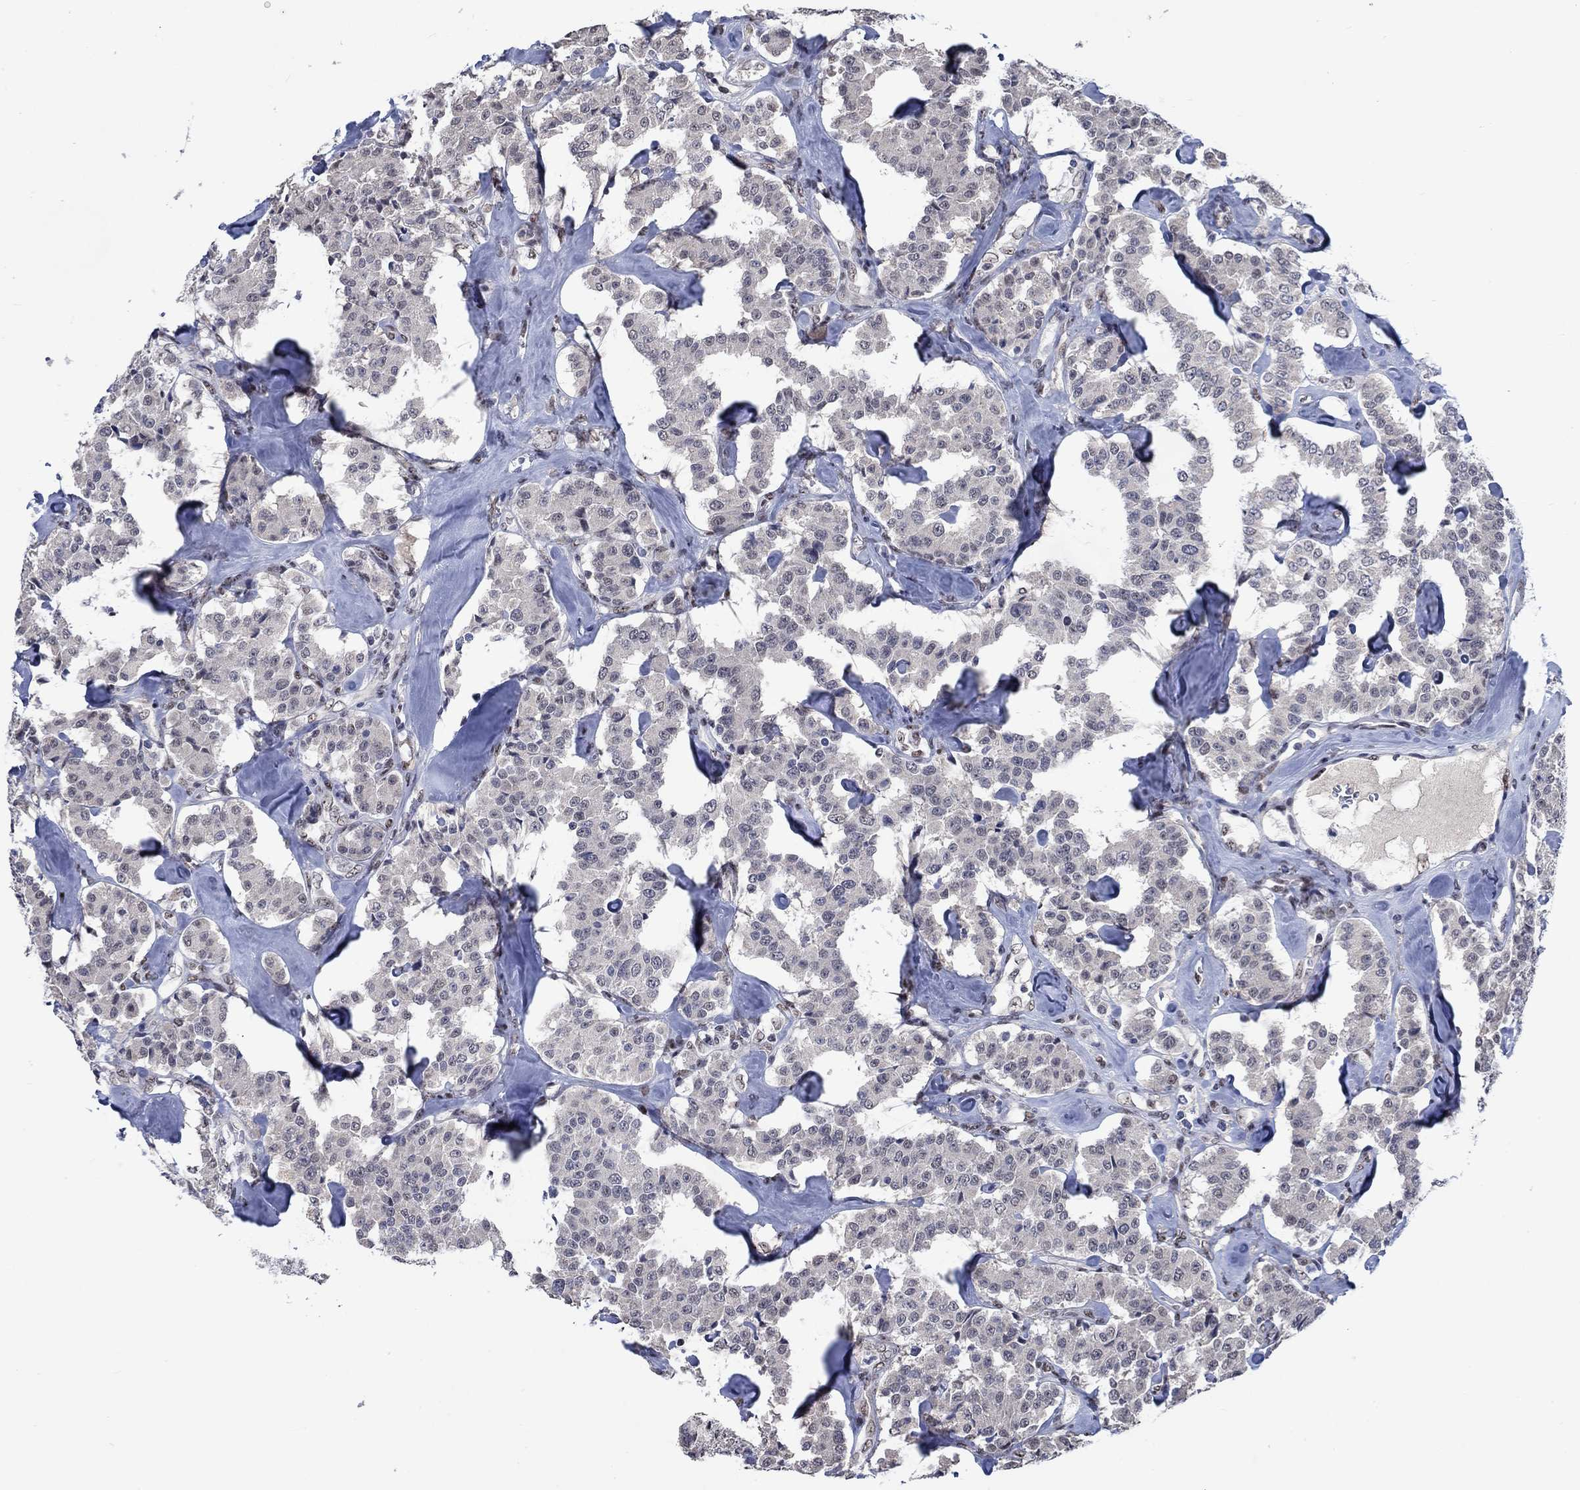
{"staining": {"intensity": "negative", "quantity": "none", "location": "none"}, "tissue": "carcinoid", "cell_type": "Tumor cells", "image_type": "cancer", "snomed": [{"axis": "morphology", "description": "Carcinoid, malignant, NOS"}, {"axis": "topography", "description": "Pancreas"}], "caption": "This is a micrograph of immunohistochemistry staining of carcinoid, which shows no expression in tumor cells. (Stains: DAB immunohistochemistry with hematoxylin counter stain, Microscopy: brightfield microscopy at high magnification).", "gene": "HTN1", "patient": {"sex": "male", "age": 41}}